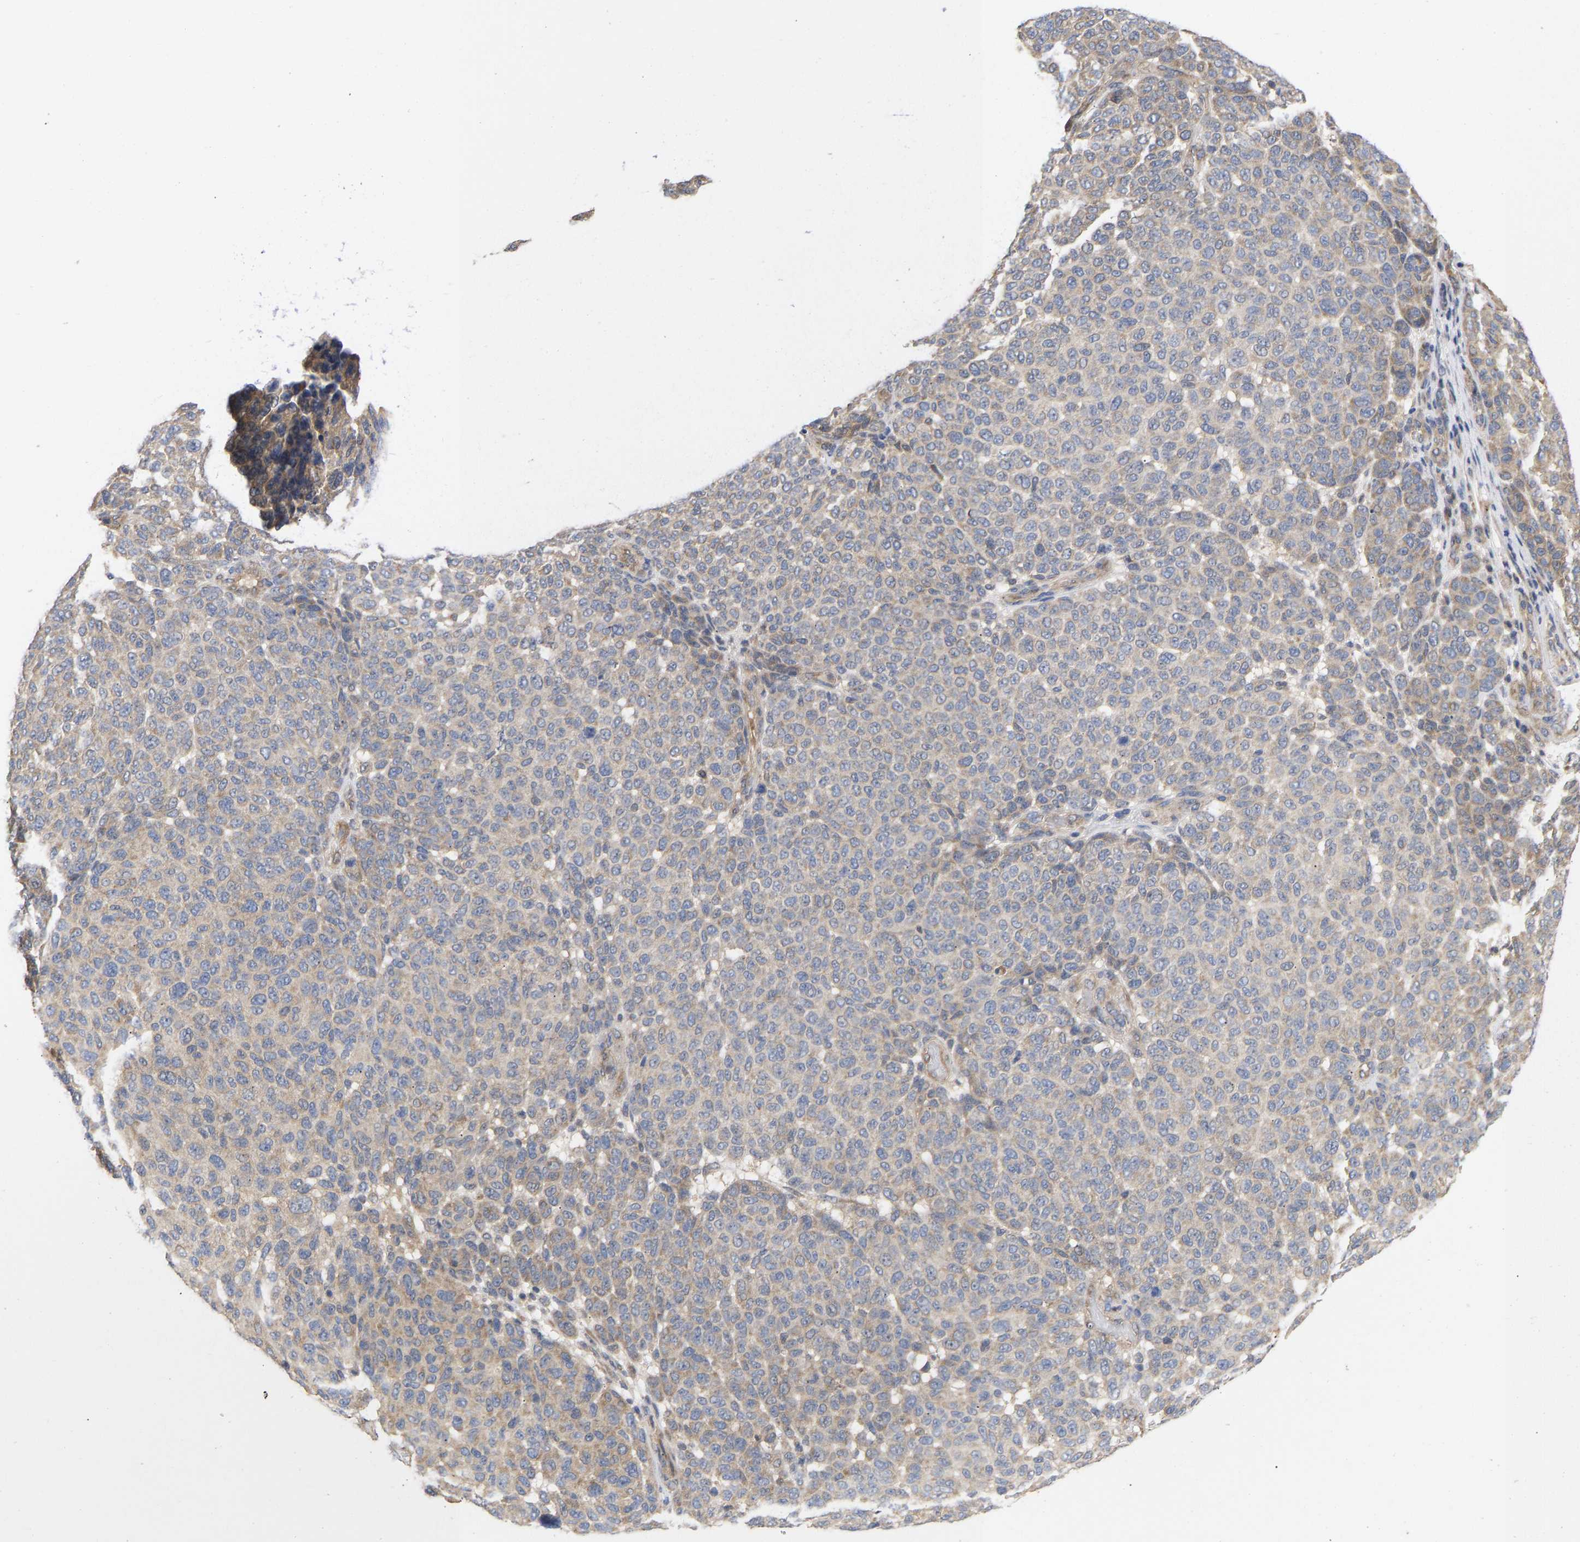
{"staining": {"intensity": "weak", "quantity": "25%-75%", "location": "cytoplasmic/membranous"}, "tissue": "melanoma", "cell_type": "Tumor cells", "image_type": "cancer", "snomed": [{"axis": "morphology", "description": "Malignant melanoma, NOS"}, {"axis": "topography", "description": "Skin"}], "caption": "Malignant melanoma tissue reveals weak cytoplasmic/membranous positivity in about 25%-75% of tumor cells, visualized by immunohistochemistry.", "gene": "MAP2K3", "patient": {"sex": "male", "age": 59}}